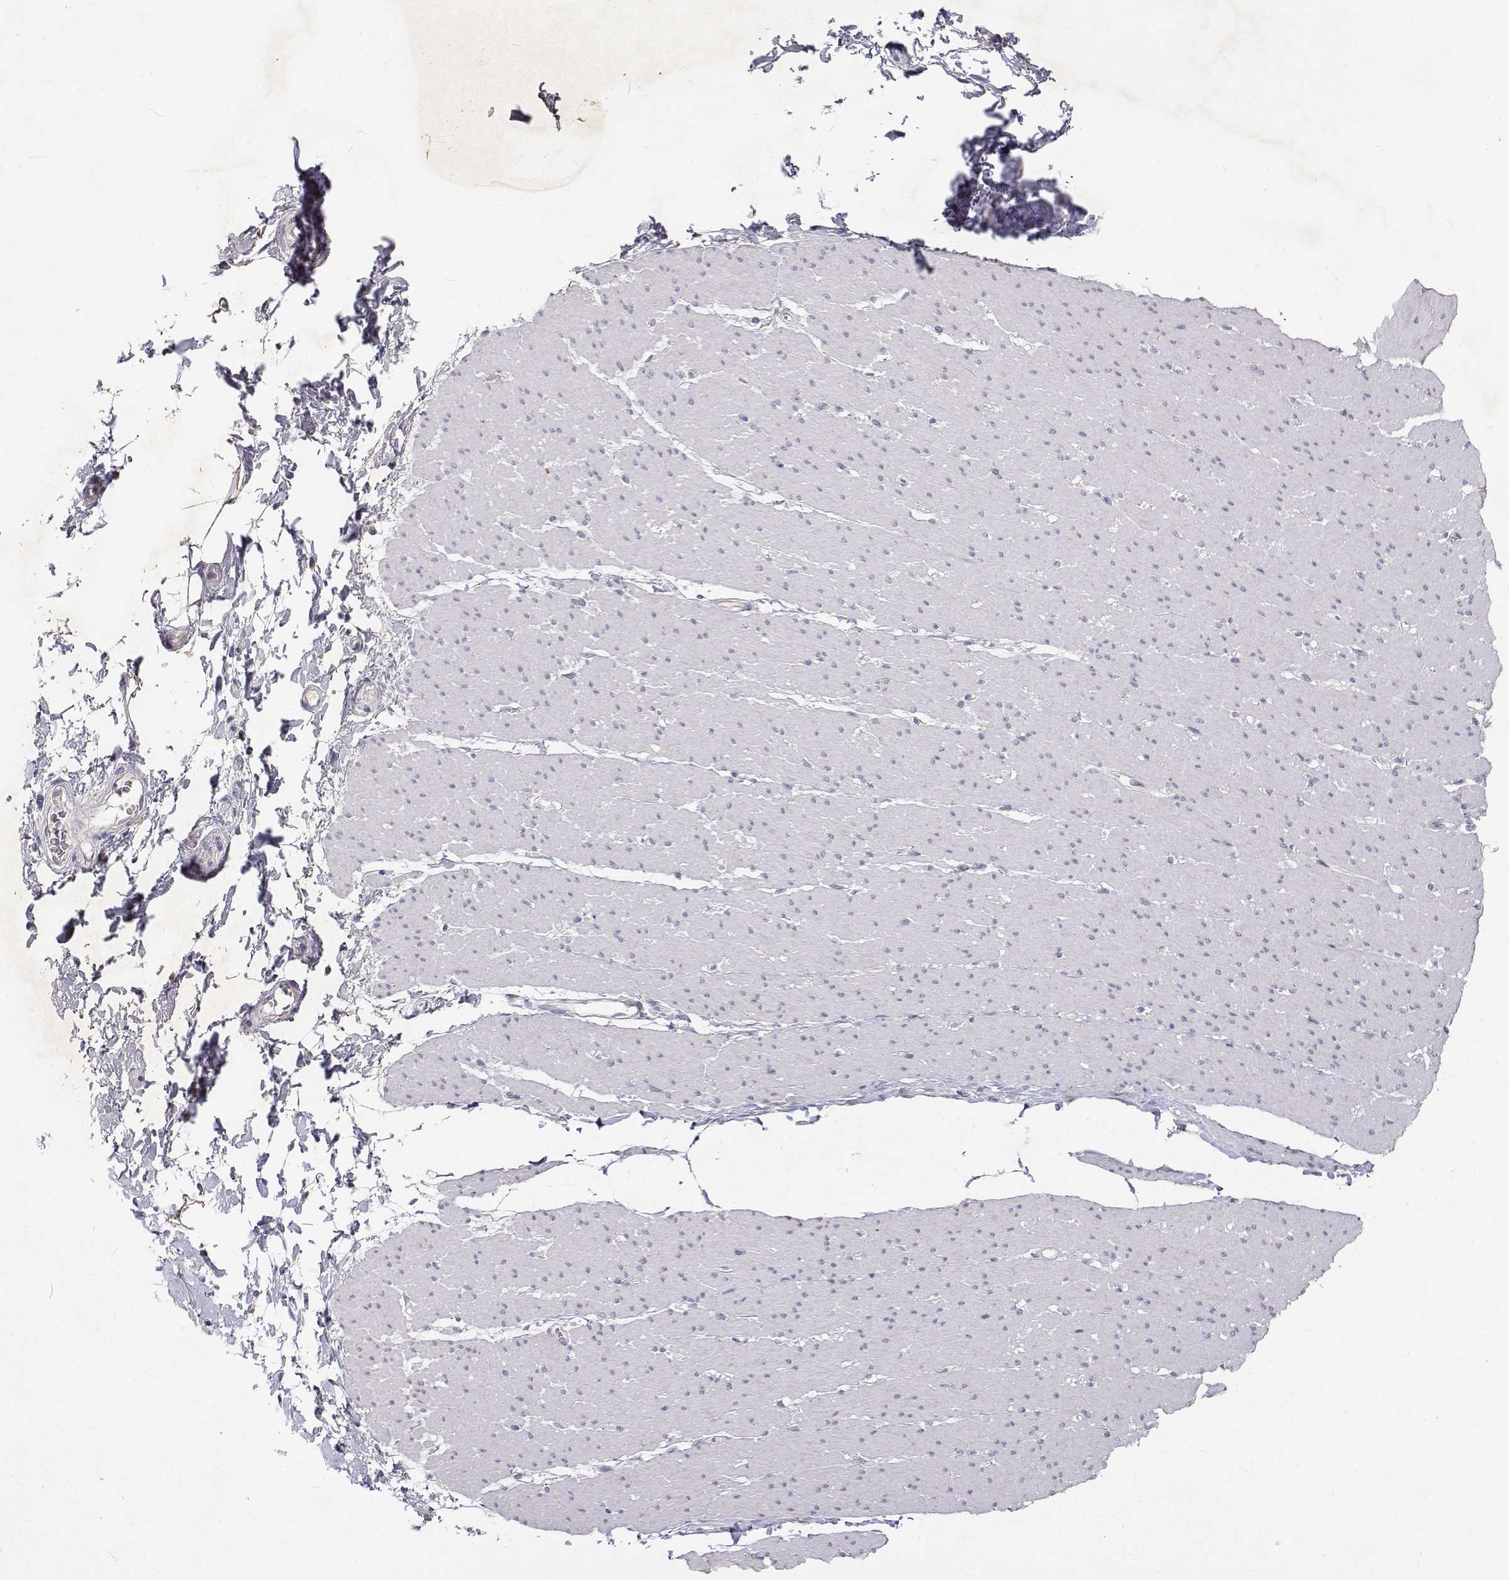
{"staining": {"intensity": "negative", "quantity": "none", "location": "none"}, "tissue": "smooth muscle", "cell_type": "Smooth muscle cells", "image_type": "normal", "snomed": [{"axis": "morphology", "description": "Normal tissue, NOS"}, {"axis": "topography", "description": "Smooth muscle"}, {"axis": "topography", "description": "Rectum"}], "caption": "Immunohistochemistry (IHC) image of normal smooth muscle: smooth muscle stained with DAB reveals no significant protein expression in smooth muscle cells.", "gene": "TRIM60", "patient": {"sex": "male", "age": 53}}